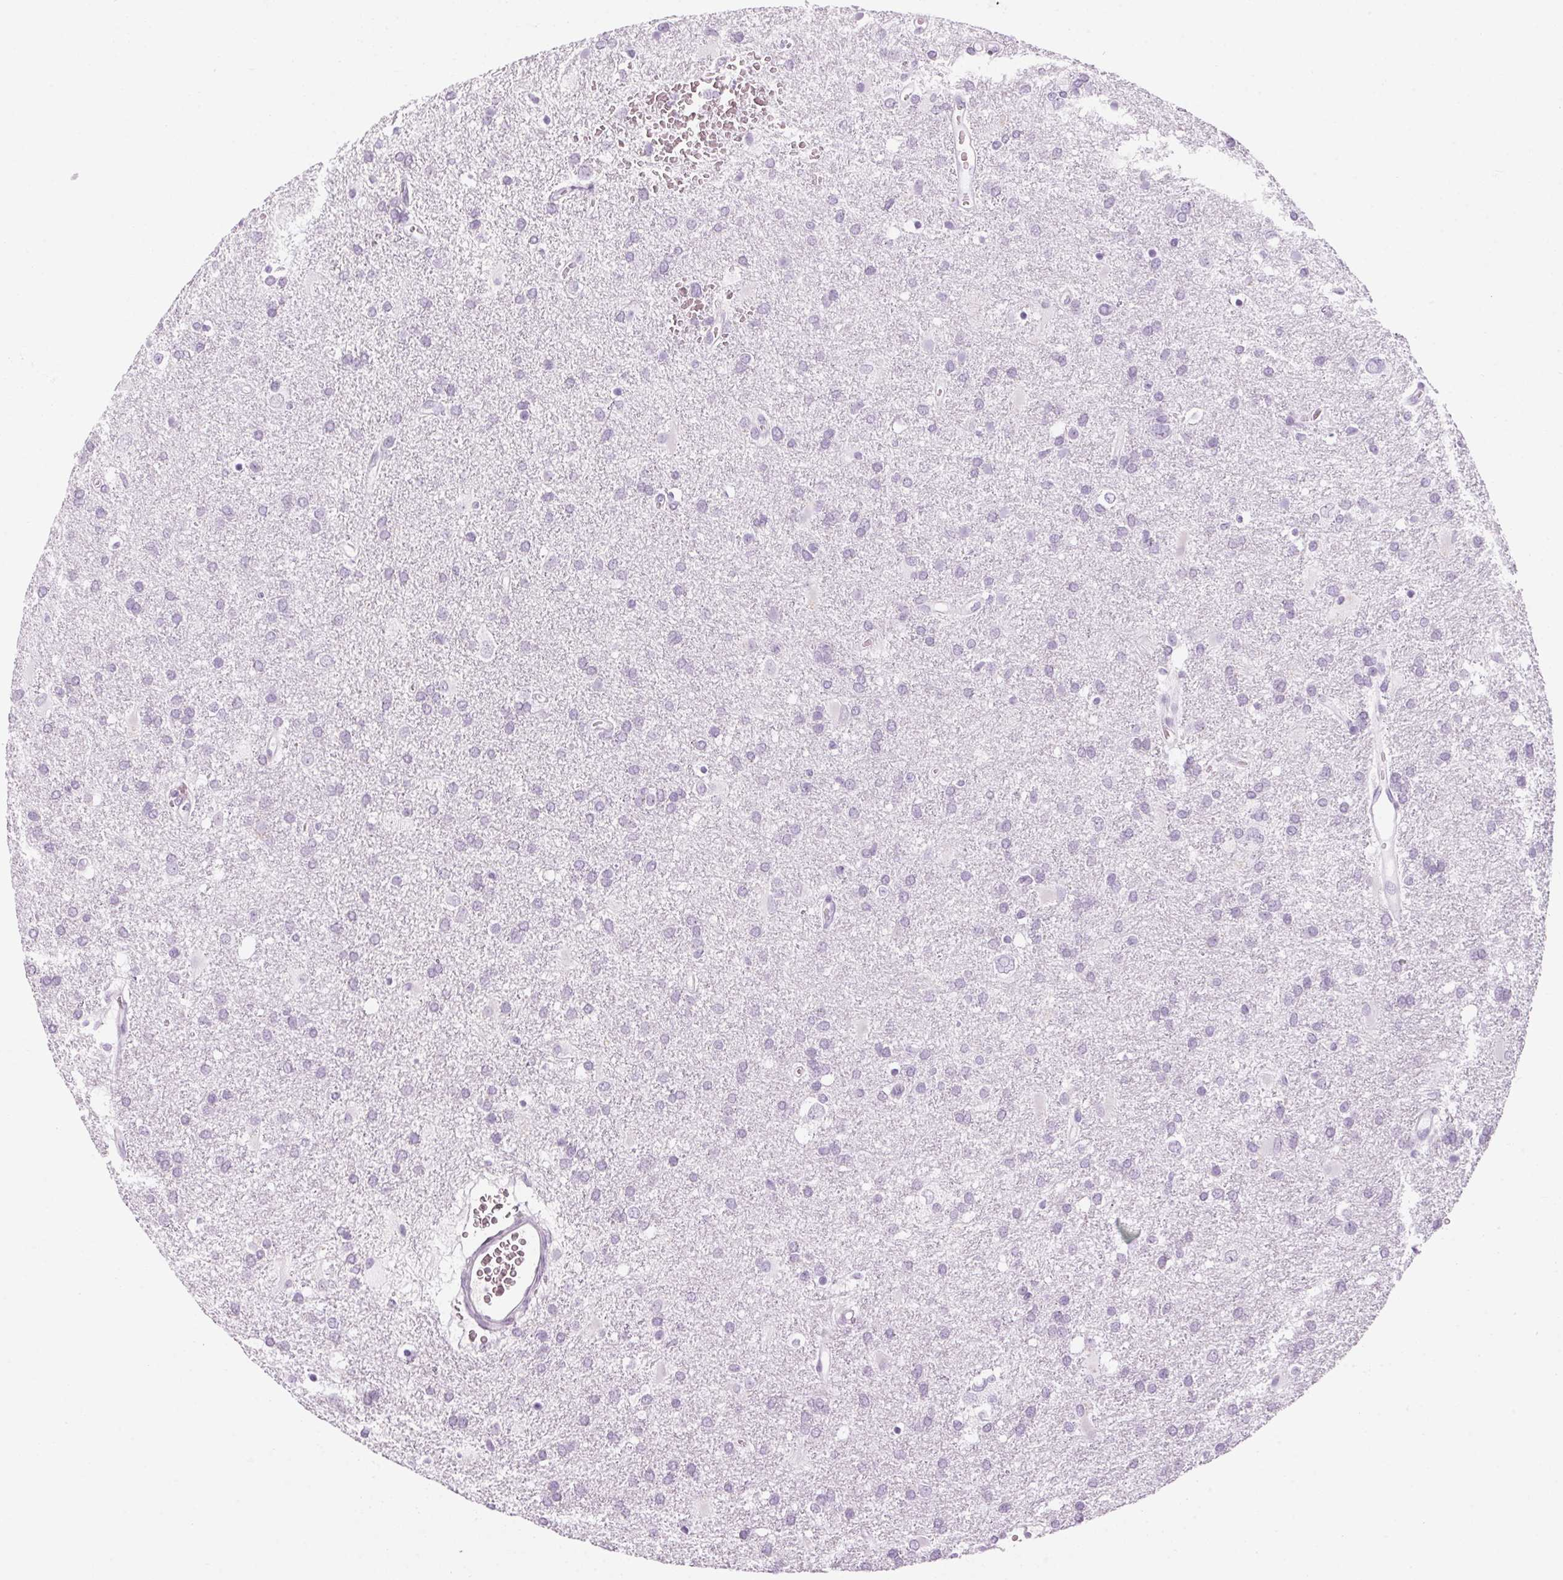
{"staining": {"intensity": "negative", "quantity": "none", "location": "none"}, "tissue": "glioma", "cell_type": "Tumor cells", "image_type": "cancer", "snomed": [{"axis": "morphology", "description": "Glioma, malignant, Low grade"}, {"axis": "topography", "description": "Brain"}], "caption": "There is no significant expression in tumor cells of malignant glioma (low-grade). Nuclei are stained in blue.", "gene": "RPTN", "patient": {"sex": "male", "age": 66}}